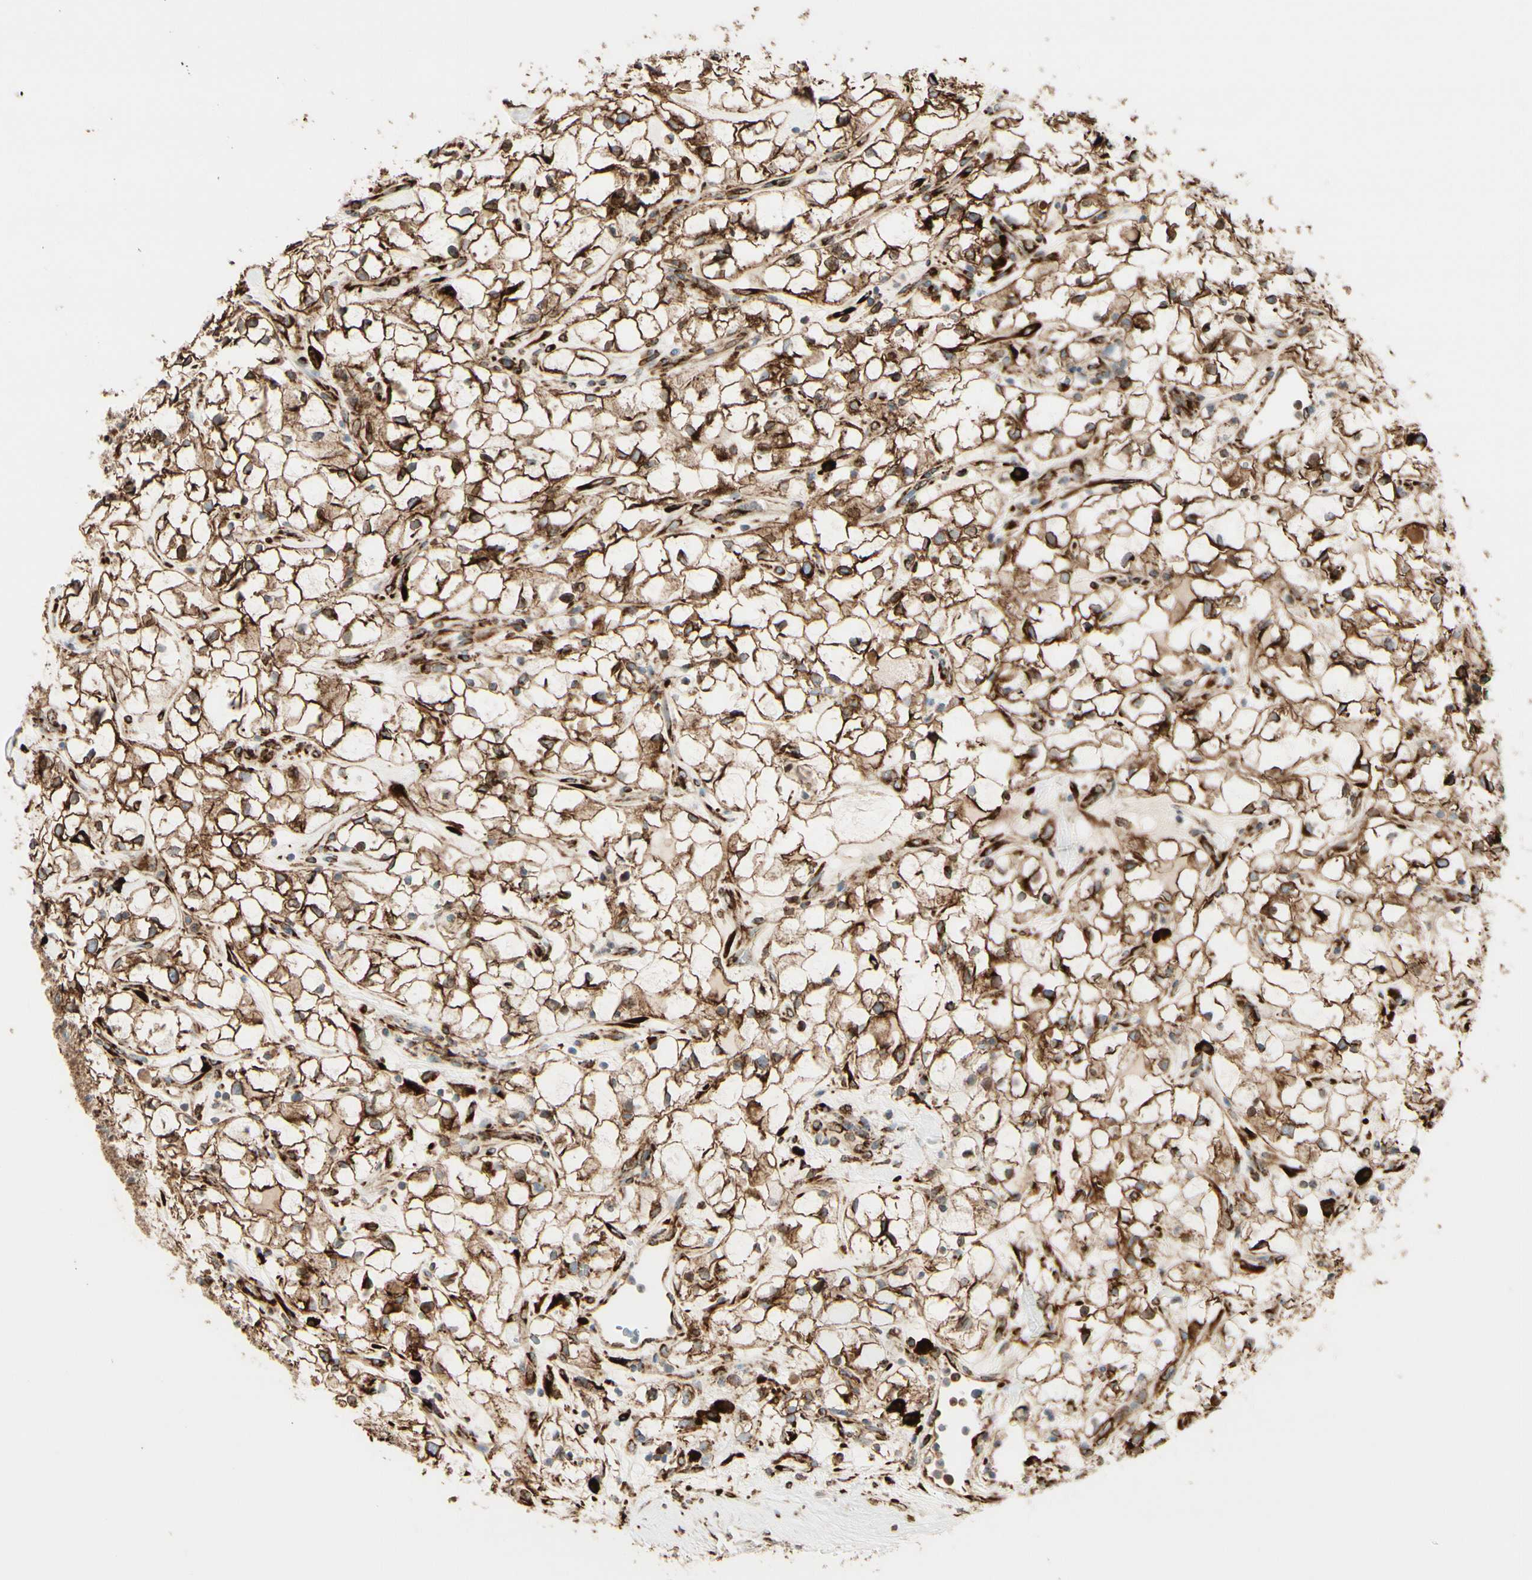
{"staining": {"intensity": "strong", "quantity": ">75%", "location": "cytoplasmic/membranous"}, "tissue": "renal cancer", "cell_type": "Tumor cells", "image_type": "cancer", "snomed": [{"axis": "morphology", "description": "Adenocarcinoma, NOS"}, {"axis": "topography", "description": "Kidney"}], "caption": "Strong cytoplasmic/membranous positivity is appreciated in approximately >75% of tumor cells in adenocarcinoma (renal).", "gene": "RRBP1", "patient": {"sex": "female", "age": 60}}